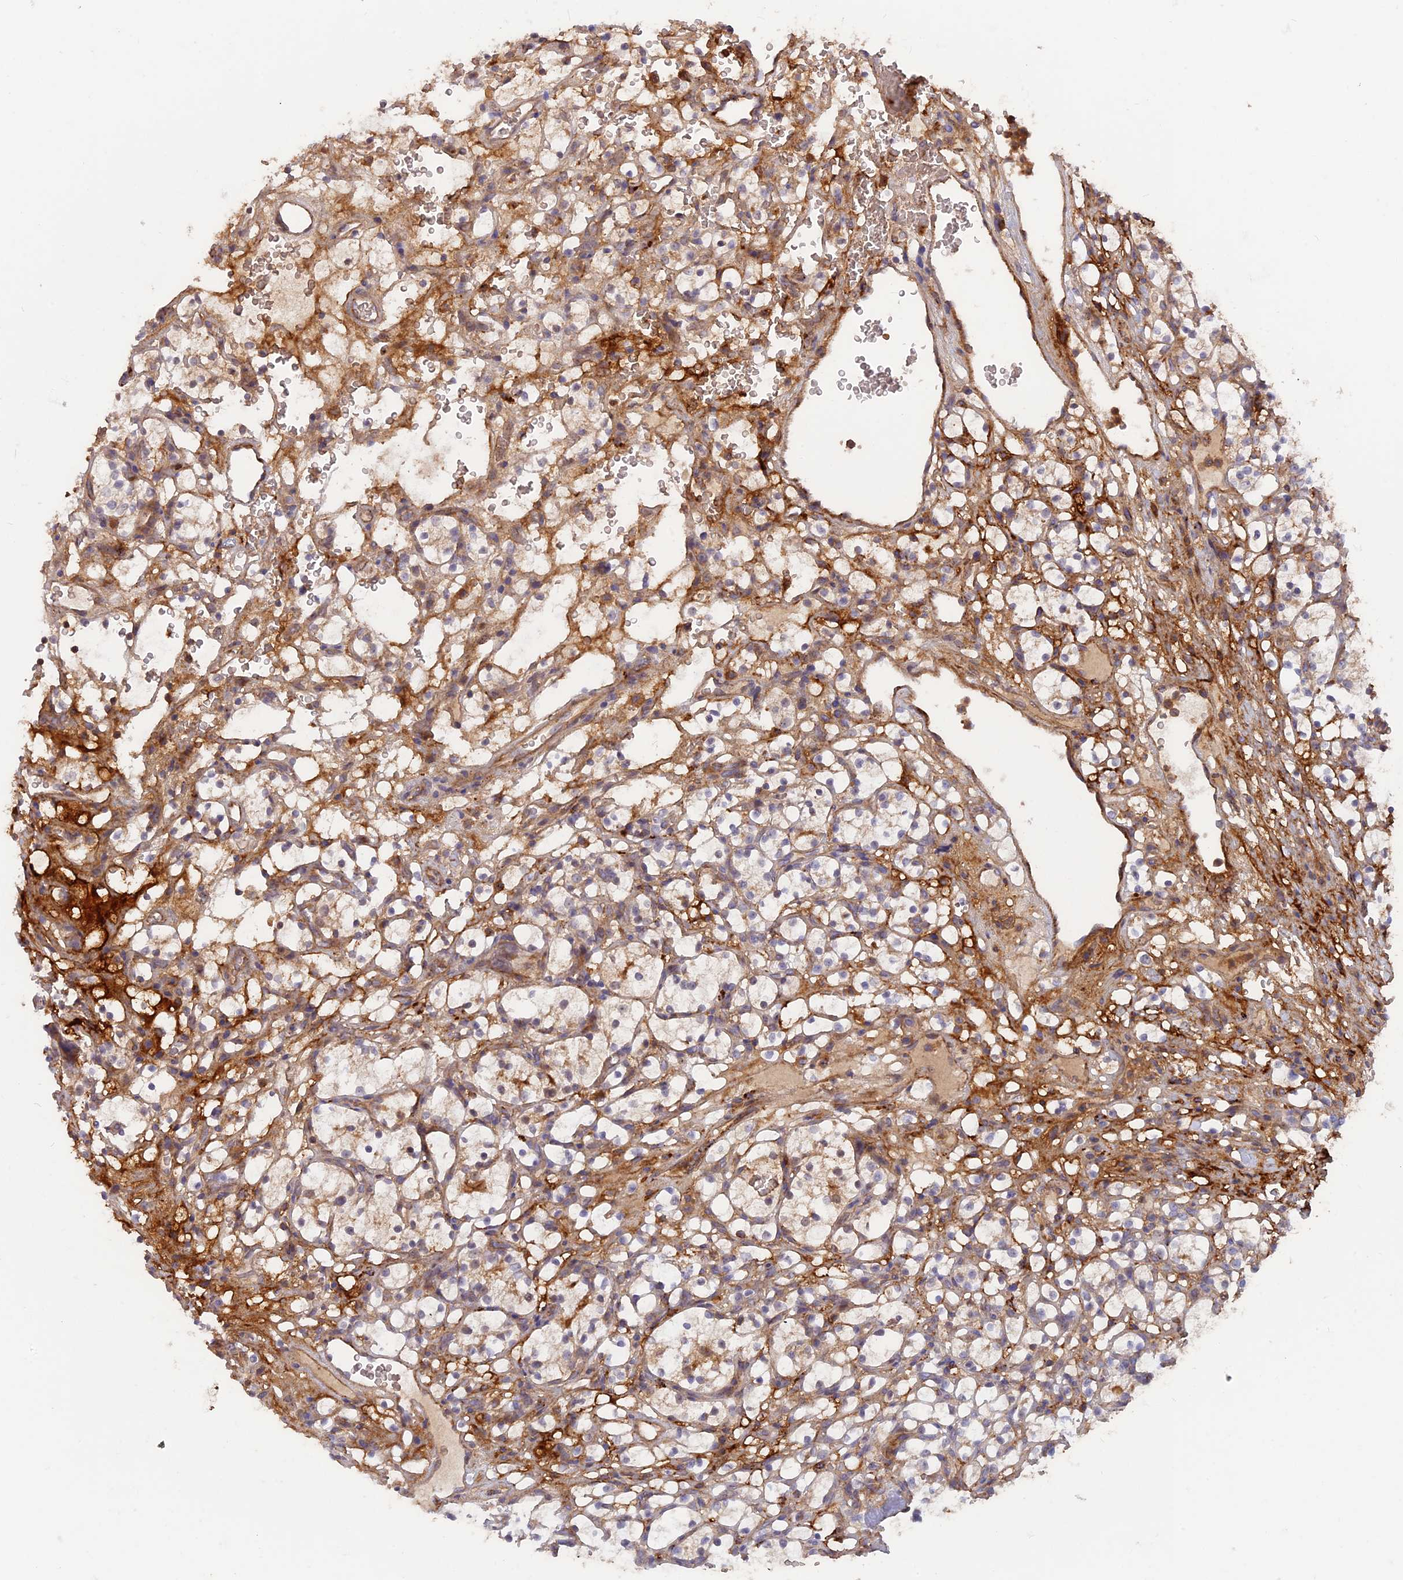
{"staining": {"intensity": "negative", "quantity": "none", "location": "none"}, "tissue": "renal cancer", "cell_type": "Tumor cells", "image_type": "cancer", "snomed": [{"axis": "morphology", "description": "Adenocarcinoma, NOS"}, {"axis": "topography", "description": "Kidney"}], "caption": "This is a micrograph of immunohistochemistry (IHC) staining of renal cancer (adenocarcinoma), which shows no positivity in tumor cells.", "gene": "CPNE7", "patient": {"sex": "female", "age": 69}}